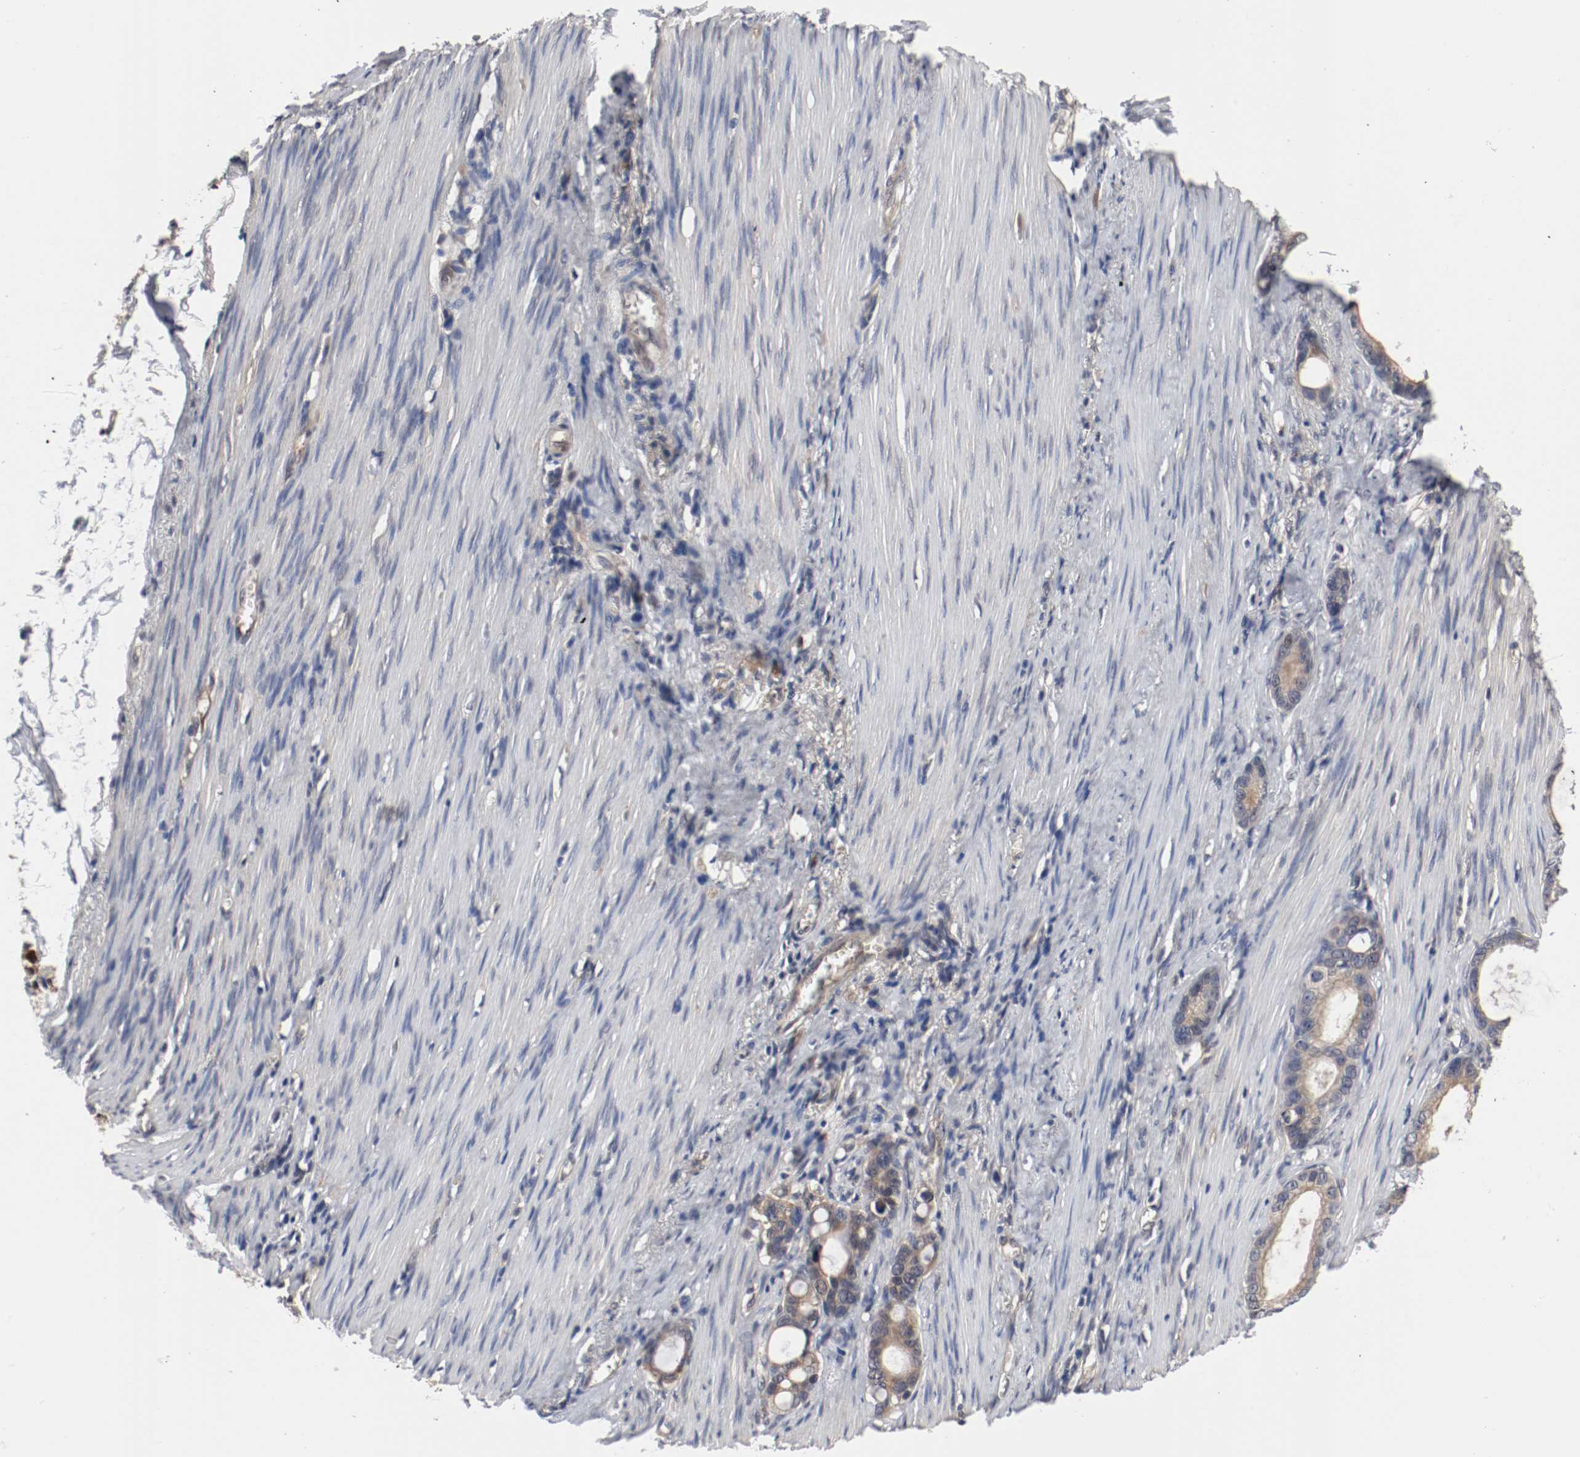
{"staining": {"intensity": "moderate", "quantity": ">75%", "location": "cytoplasmic/membranous"}, "tissue": "stomach cancer", "cell_type": "Tumor cells", "image_type": "cancer", "snomed": [{"axis": "morphology", "description": "Adenocarcinoma, NOS"}, {"axis": "topography", "description": "Stomach"}], "caption": "Immunohistochemistry (IHC) staining of stomach cancer, which demonstrates medium levels of moderate cytoplasmic/membranous staining in approximately >75% of tumor cells indicating moderate cytoplasmic/membranous protein staining. The staining was performed using DAB (3,3'-diaminobenzidine) (brown) for protein detection and nuclei were counterstained in hematoxylin (blue).", "gene": "AFG3L2", "patient": {"sex": "female", "age": 75}}